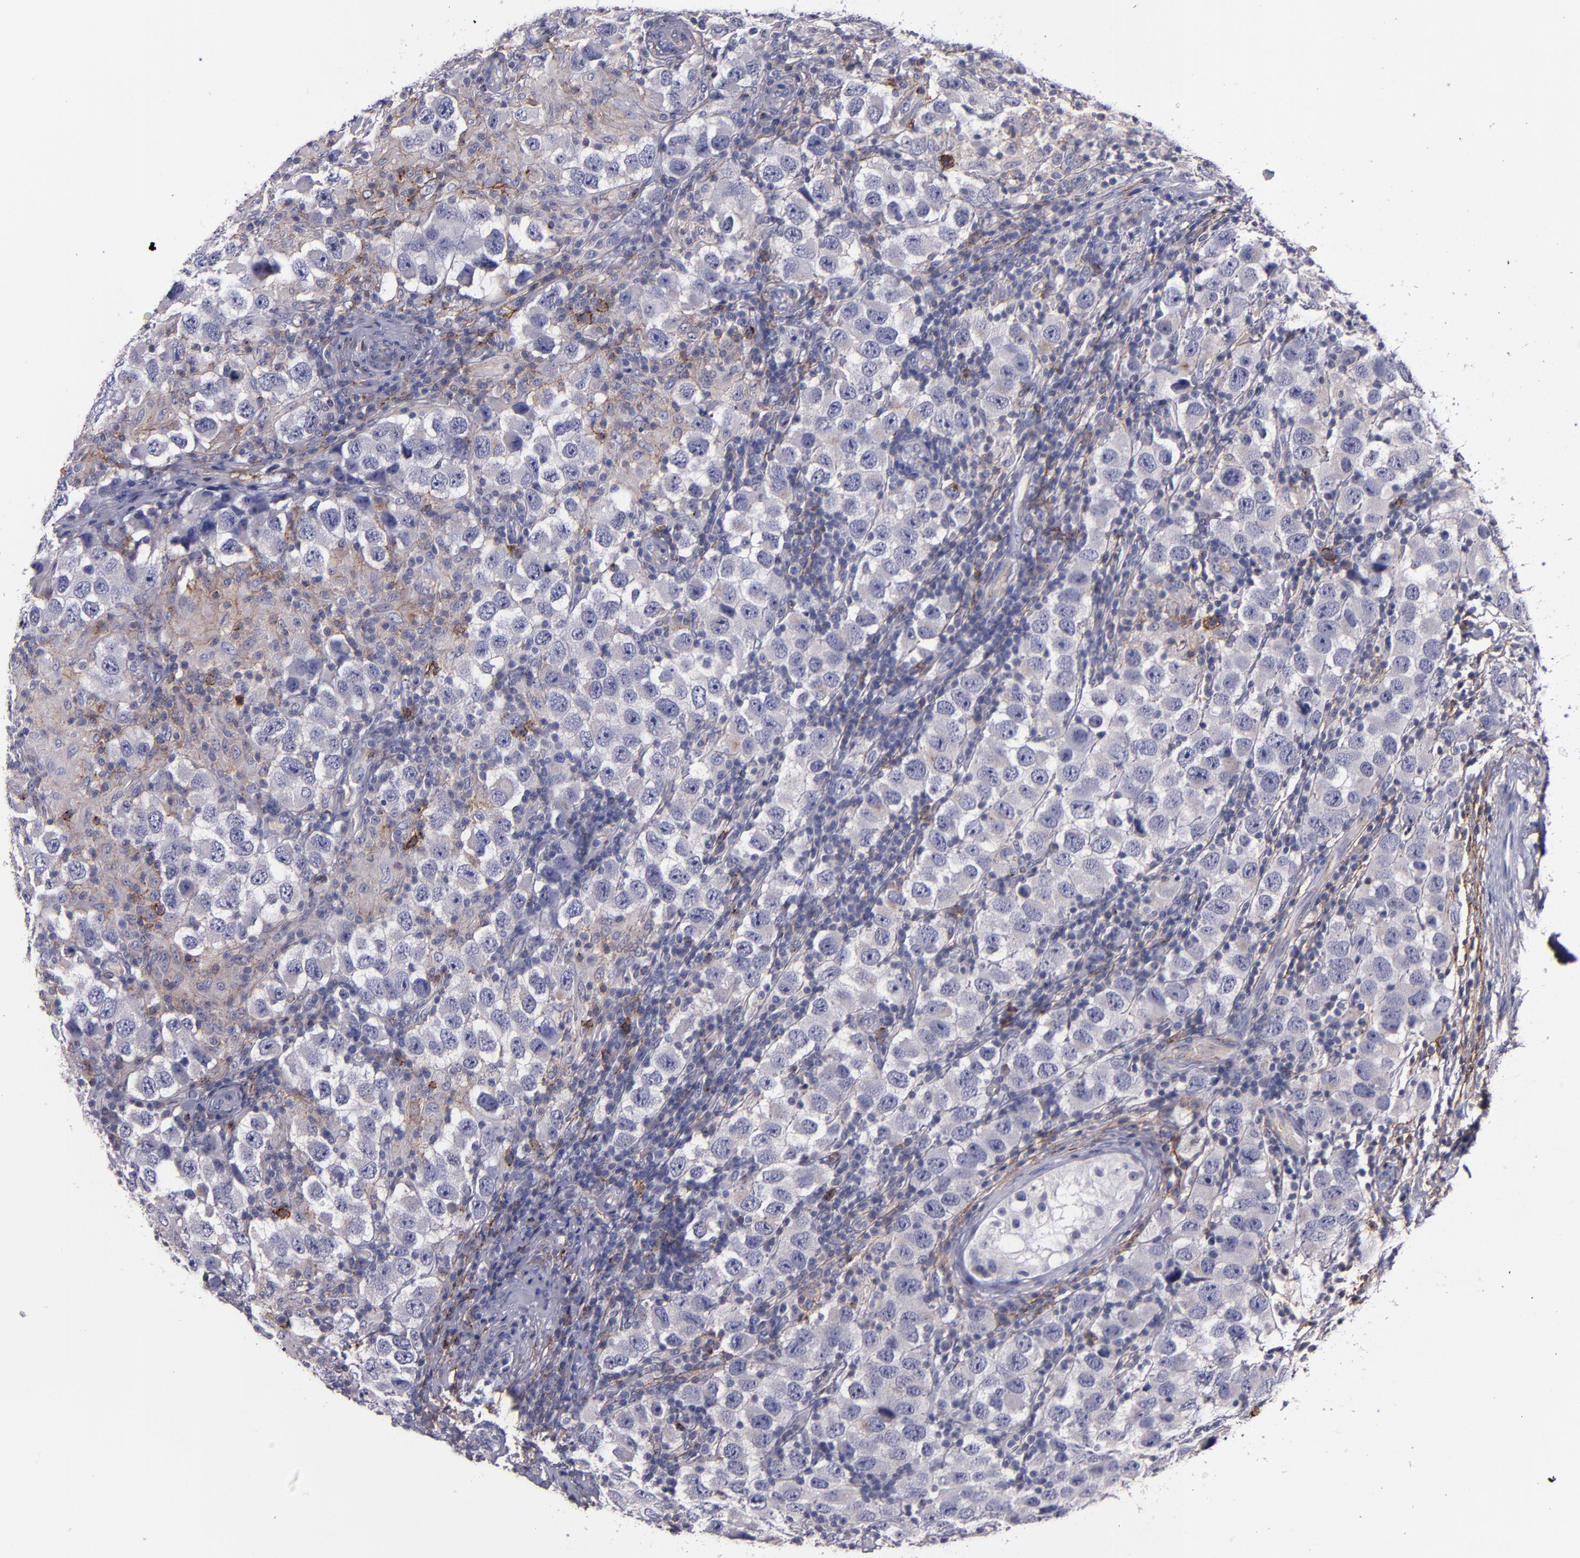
{"staining": {"intensity": "moderate", "quantity": "<25%", "location": "cytoplasmic/membranous"}, "tissue": "testis cancer", "cell_type": "Tumor cells", "image_type": "cancer", "snomed": [{"axis": "morphology", "description": "Carcinoma, Embryonal, NOS"}, {"axis": "topography", "description": "Testis"}], "caption": "Protein staining by immunohistochemistry (IHC) shows moderate cytoplasmic/membranous expression in about <25% of tumor cells in embryonal carcinoma (testis).", "gene": "MFGE8", "patient": {"sex": "male", "age": 21}}